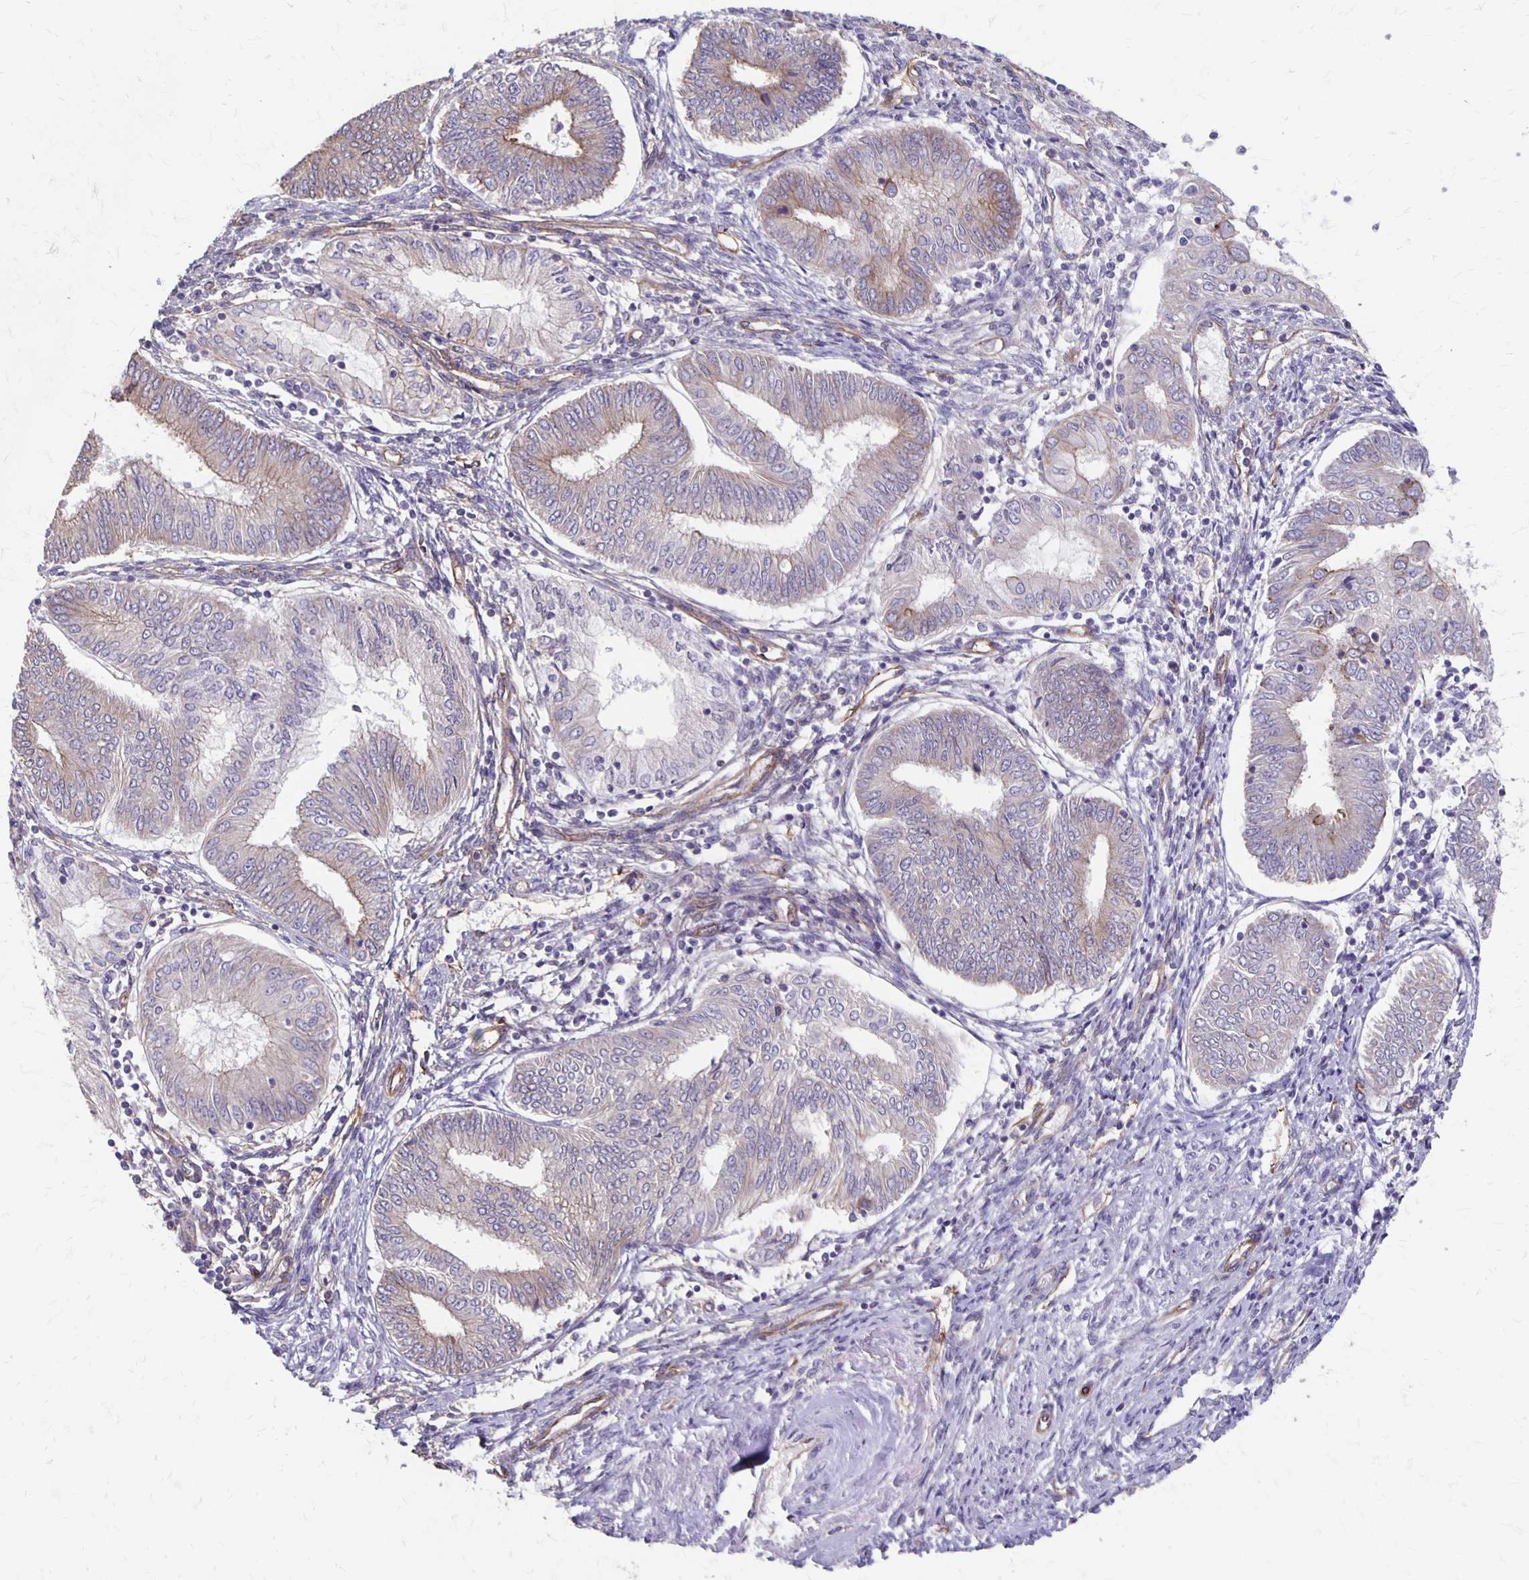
{"staining": {"intensity": "moderate", "quantity": "<25%", "location": "cytoplasmic/membranous"}, "tissue": "endometrial cancer", "cell_type": "Tumor cells", "image_type": "cancer", "snomed": [{"axis": "morphology", "description": "Adenocarcinoma, NOS"}, {"axis": "topography", "description": "Endometrium"}], "caption": "A low amount of moderate cytoplasmic/membranous staining is appreciated in approximately <25% of tumor cells in adenocarcinoma (endometrial) tissue.", "gene": "PPP1R3E", "patient": {"sex": "female", "age": 68}}